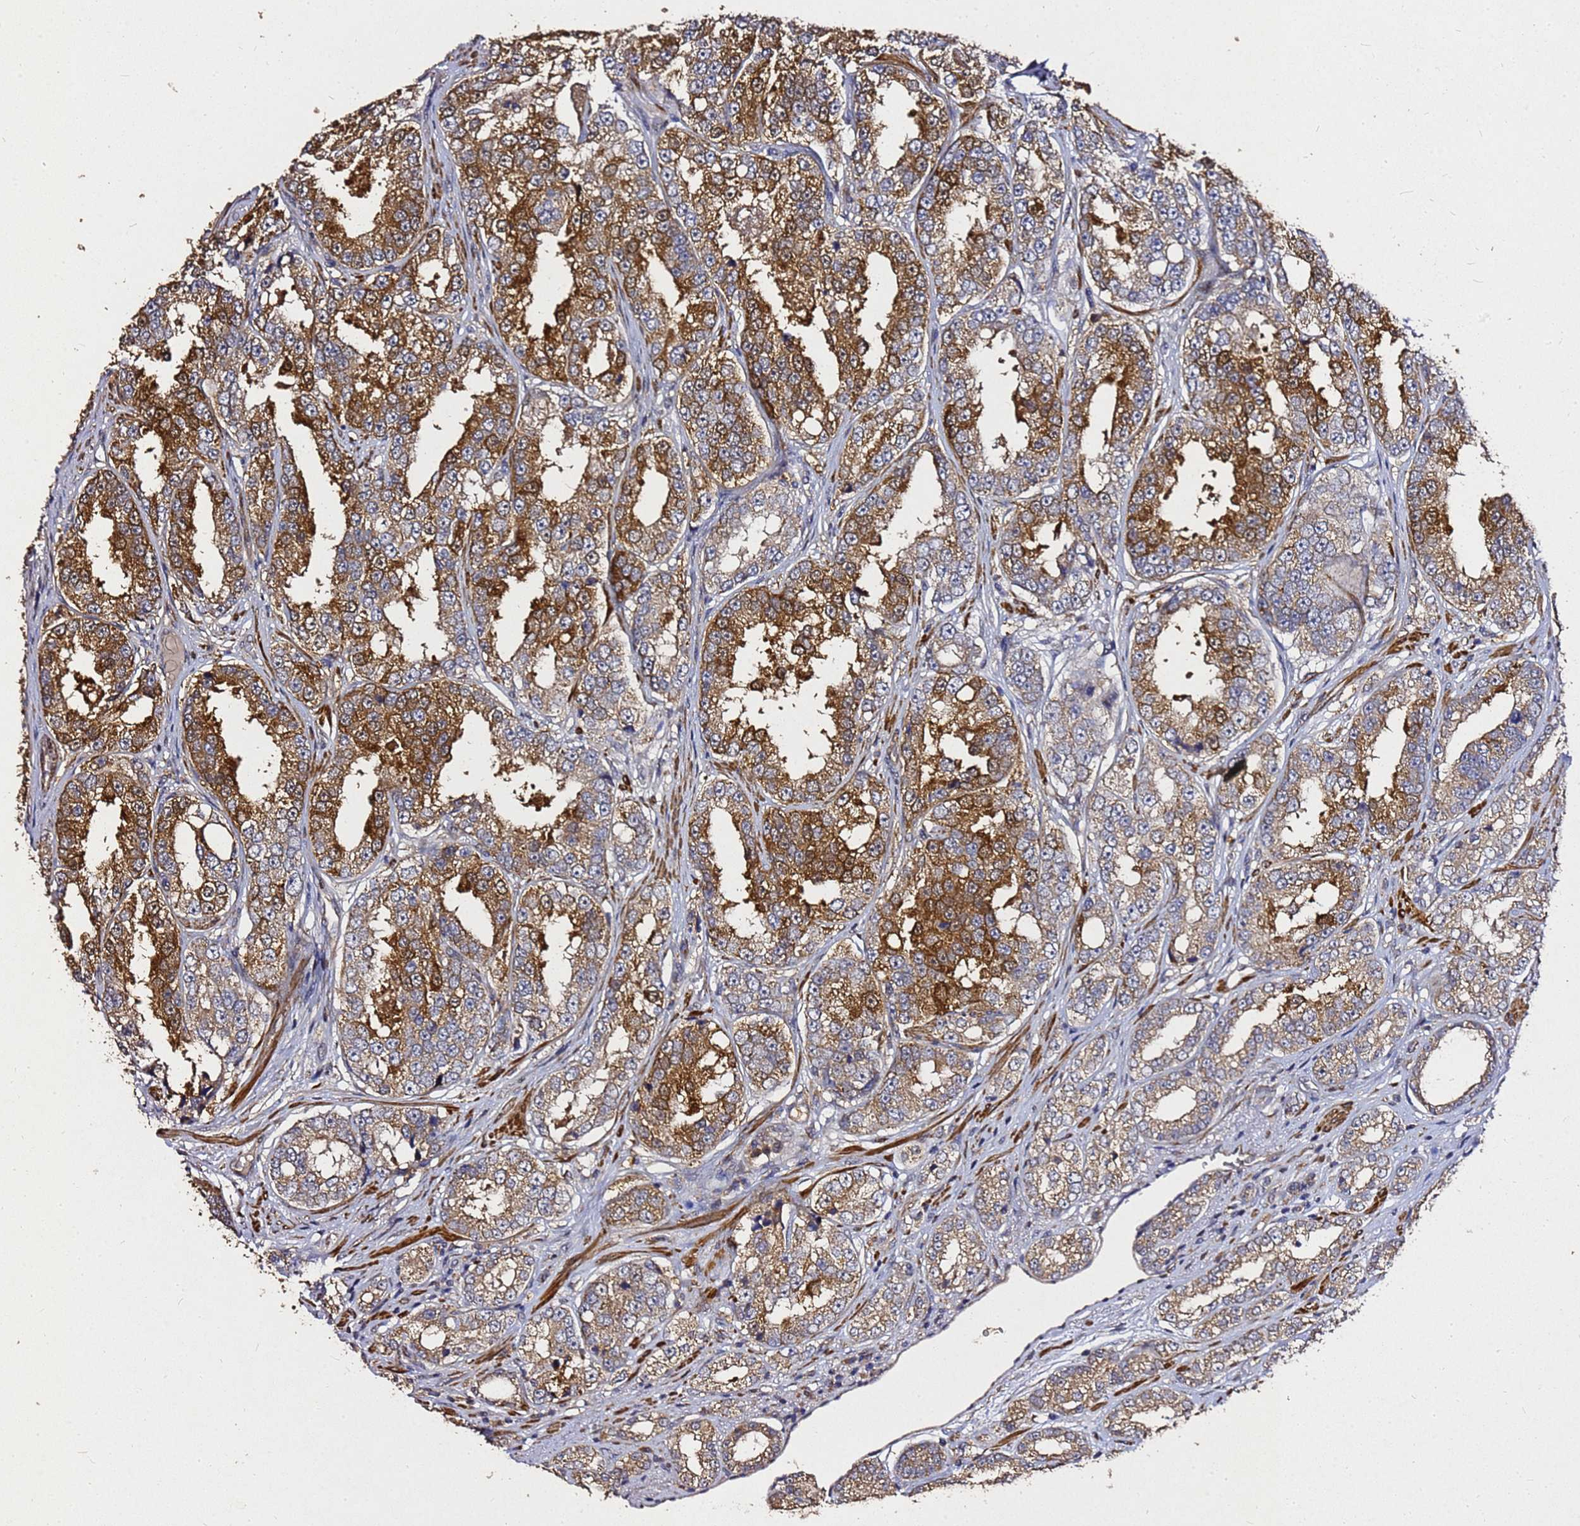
{"staining": {"intensity": "moderate", "quantity": "25%-75%", "location": "cytoplasmic/membranous"}, "tissue": "prostate cancer", "cell_type": "Tumor cells", "image_type": "cancer", "snomed": [{"axis": "morphology", "description": "Normal tissue, NOS"}, {"axis": "morphology", "description": "Adenocarcinoma, High grade"}, {"axis": "topography", "description": "Prostate"}], "caption": "Tumor cells exhibit medium levels of moderate cytoplasmic/membranous staining in approximately 25%-75% of cells in prostate adenocarcinoma (high-grade).", "gene": "RSPRY1", "patient": {"sex": "male", "age": 83}}